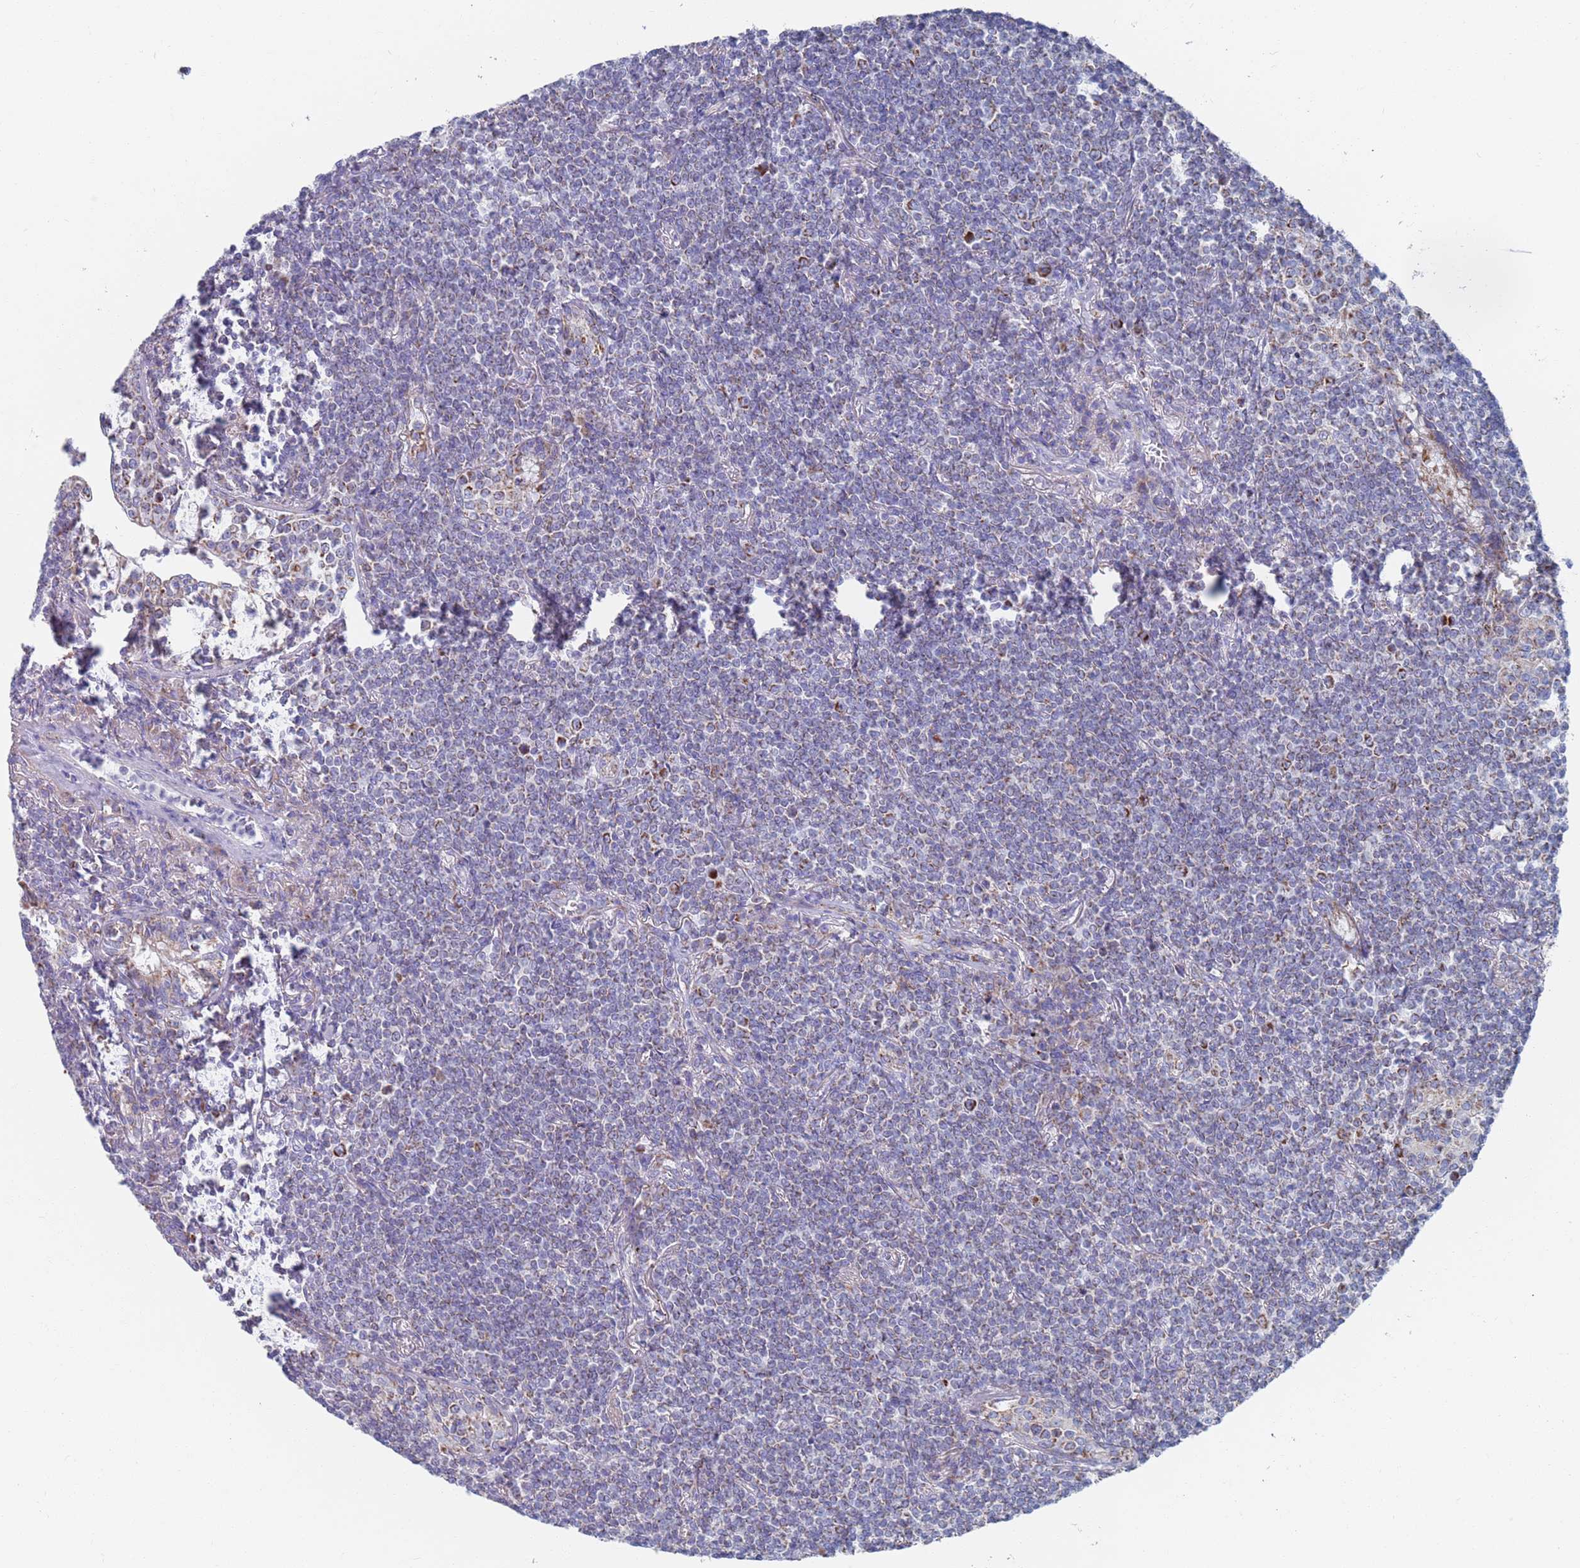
{"staining": {"intensity": "negative", "quantity": "none", "location": "none"}, "tissue": "lymphoma", "cell_type": "Tumor cells", "image_type": "cancer", "snomed": [{"axis": "morphology", "description": "Malignant lymphoma, non-Hodgkin's type, Low grade"}, {"axis": "topography", "description": "Lung"}], "caption": "There is no significant positivity in tumor cells of lymphoma.", "gene": "MRPL22", "patient": {"sex": "female", "age": 71}}